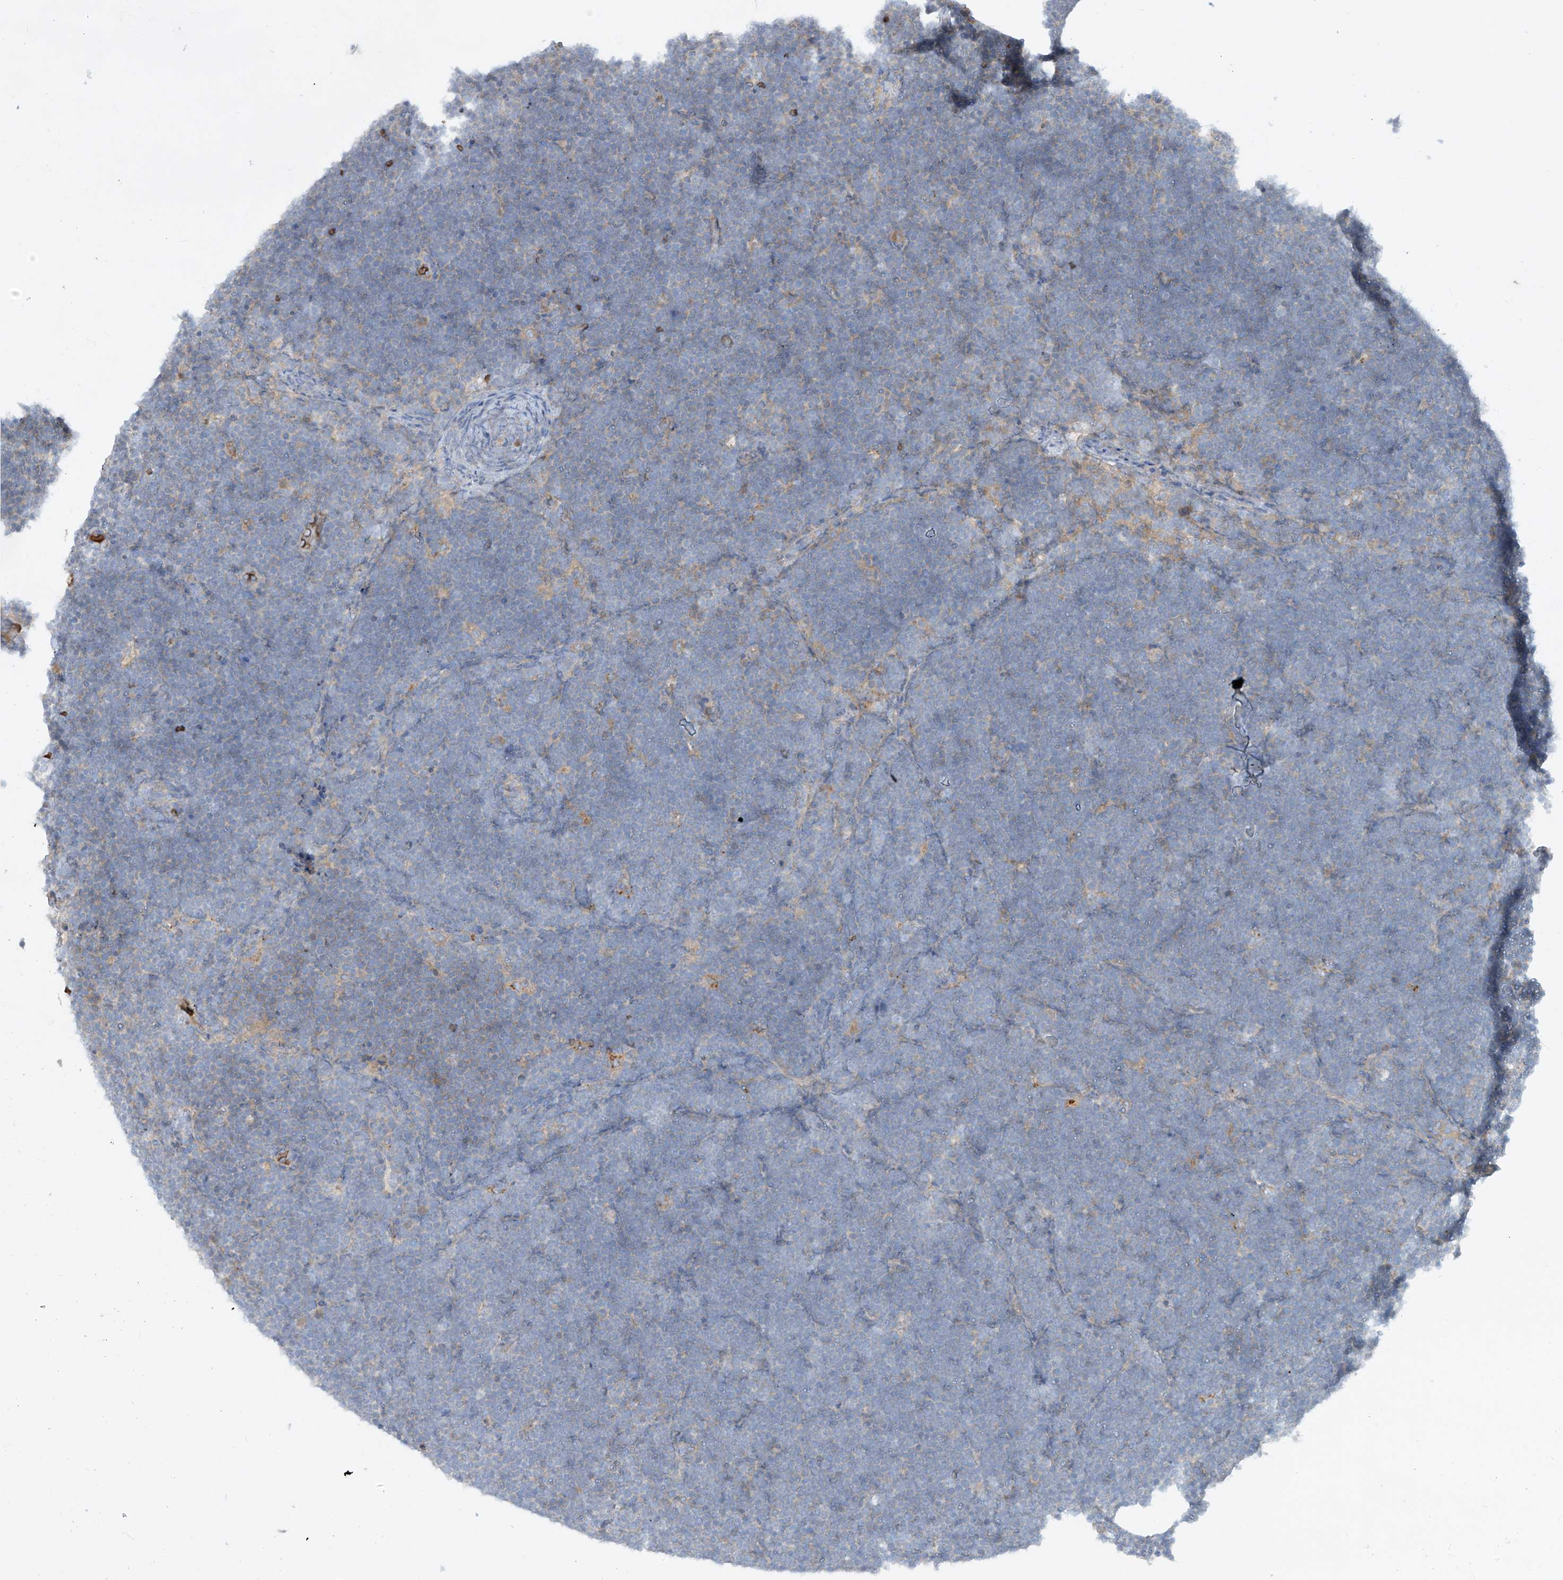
{"staining": {"intensity": "negative", "quantity": "none", "location": "none"}, "tissue": "lymphoma", "cell_type": "Tumor cells", "image_type": "cancer", "snomed": [{"axis": "morphology", "description": "Malignant lymphoma, non-Hodgkin's type, High grade"}, {"axis": "topography", "description": "Lymph node"}], "caption": "High magnification brightfield microscopy of malignant lymphoma, non-Hodgkin's type (high-grade) stained with DAB (brown) and counterstained with hematoxylin (blue): tumor cells show no significant staining. (Immunohistochemistry (ihc), brightfield microscopy, high magnification).", "gene": "DGKQ", "patient": {"sex": "male", "age": 13}}